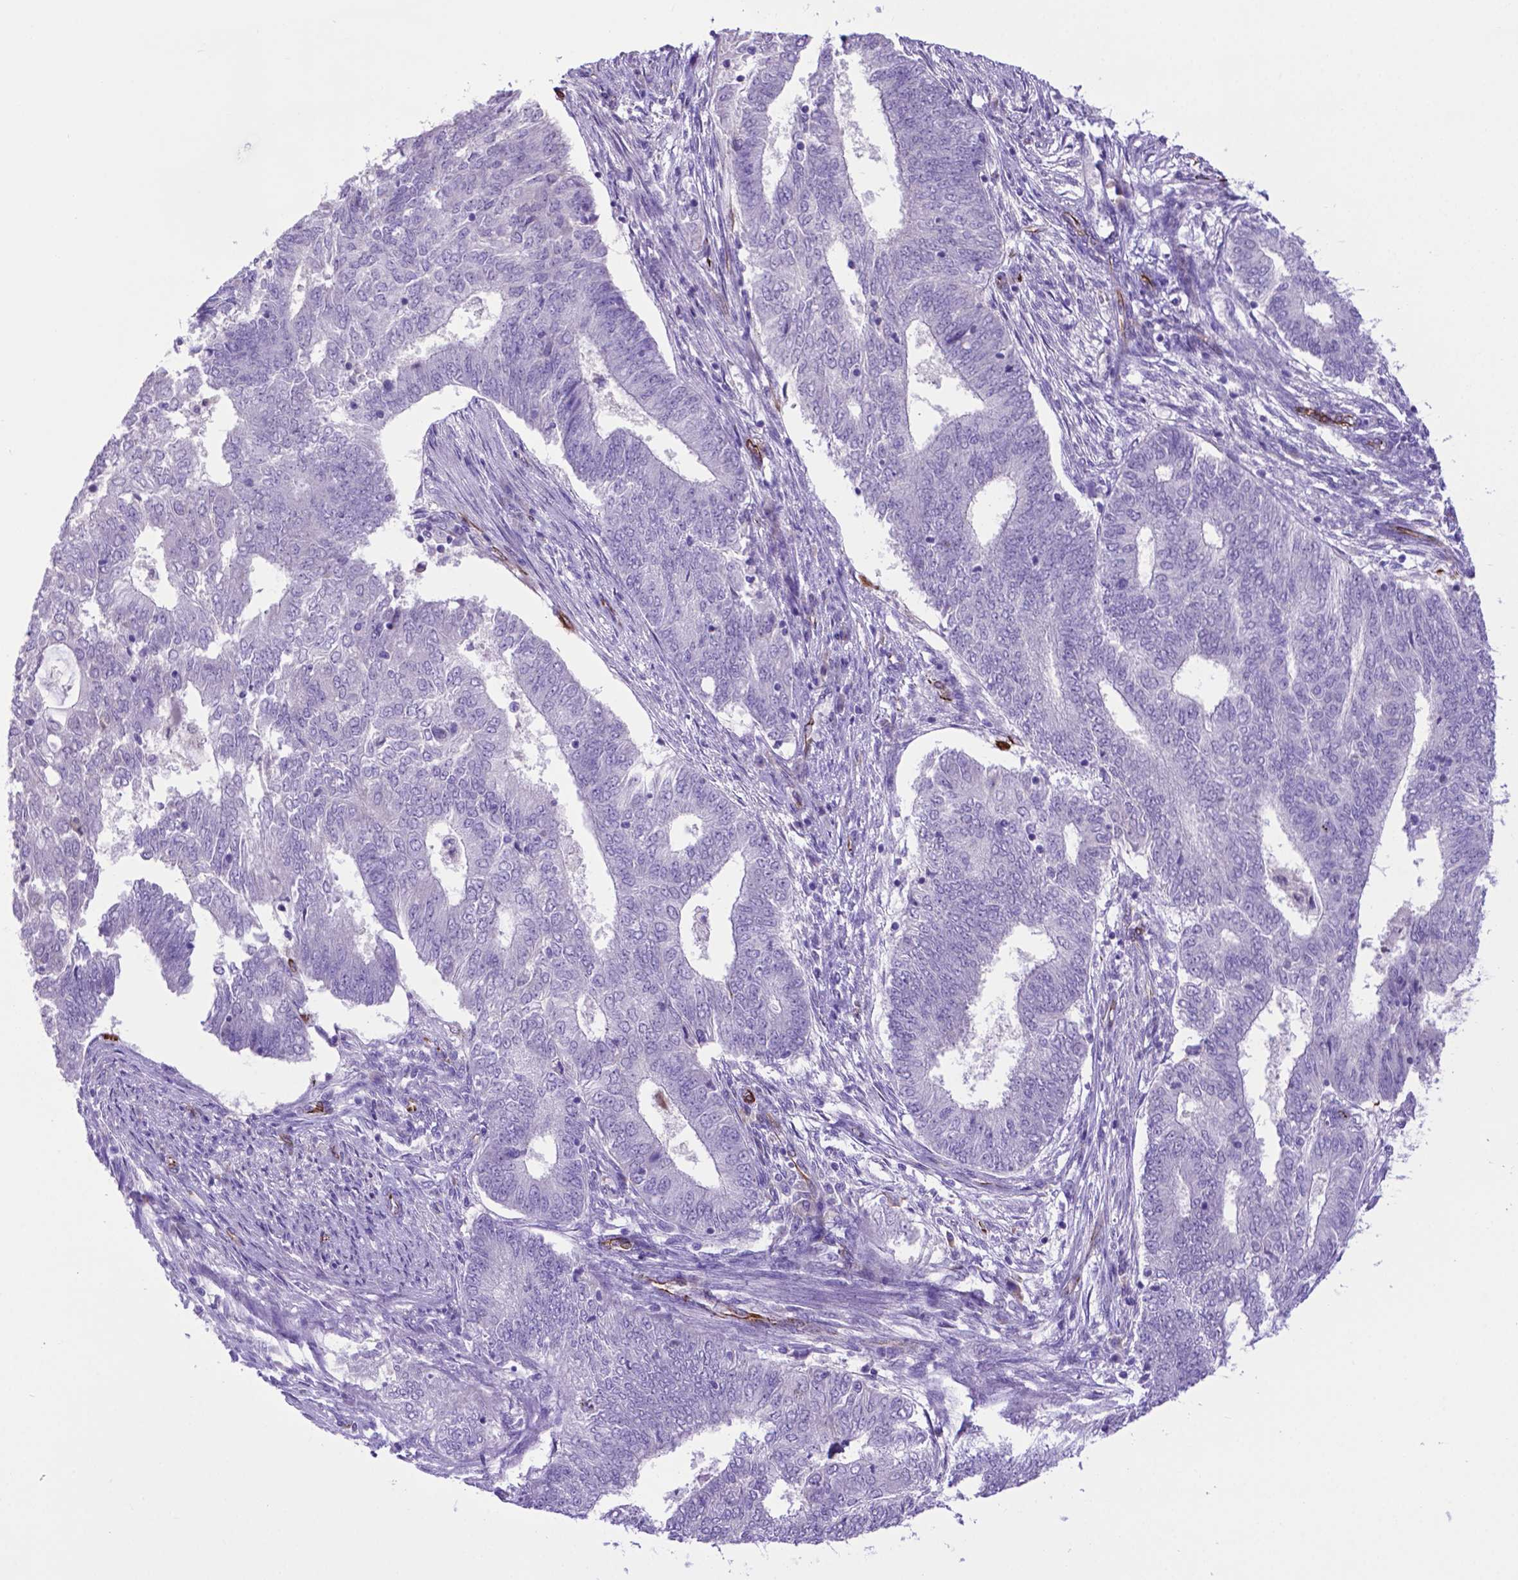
{"staining": {"intensity": "negative", "quantity": "none", "location": "none"}, "tissue": "endometrial cancer", "cell_type": "Tumor cells", "image_type": "cancer", "snomed": [{"axis": "morphology", "description": "Adenocarcinoma, NOS"}, {"axis": "topography", "description": "Endometrium"}], "caption": "There is no significant staining in tumor cells of endometrial cancer (adenocarcinoma).", "gene": "LZTR1", "patient": {"sex": "female", "age": 62}}